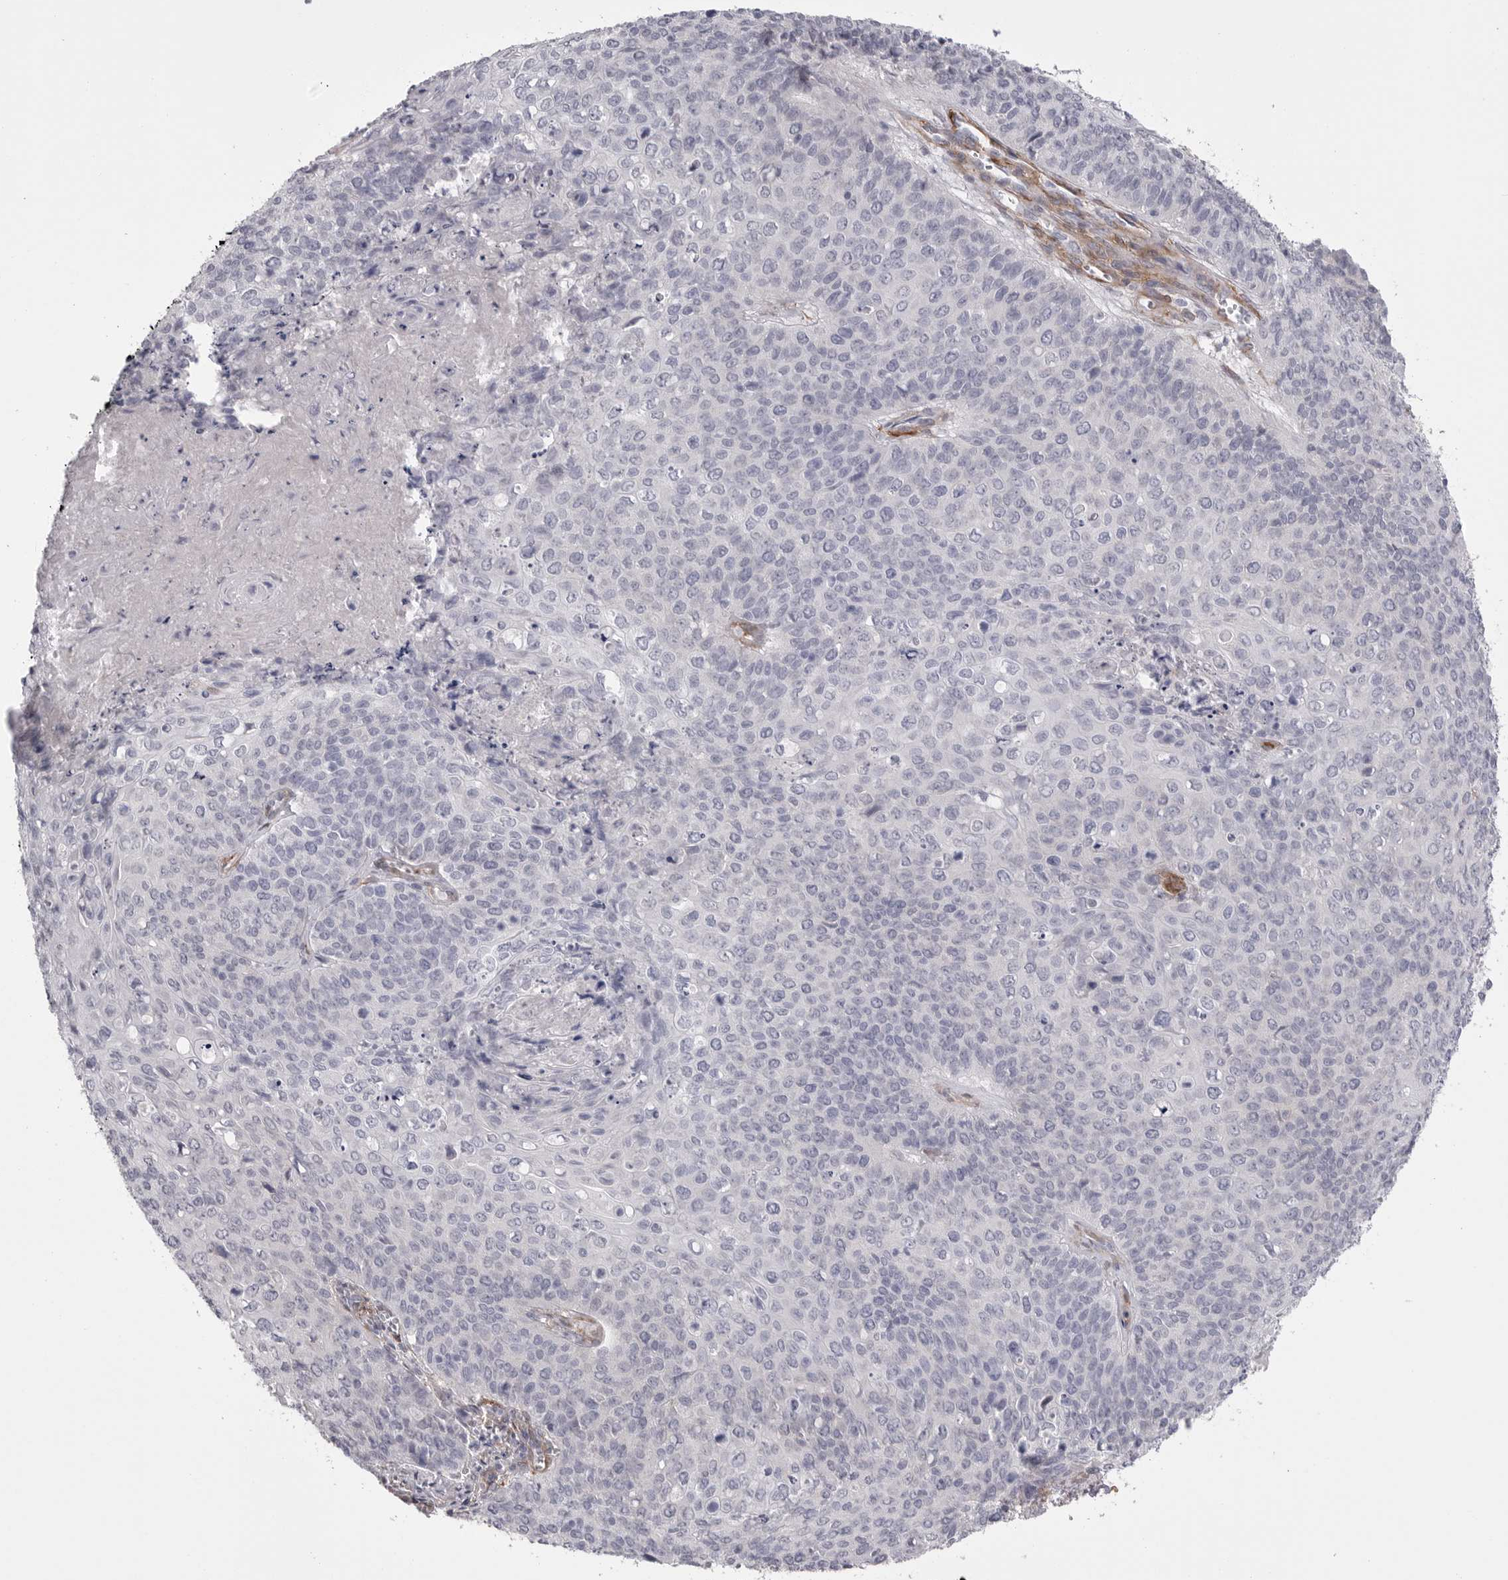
{"staining": {"intensity": "negative", "quantity": "none", "location": "none"}, "tissue": "cervical cancer", "cell_type": "Tumor cells", "image_type": "cancer", "snomed": [{"axis": "morphology", "description": "Squamous cell carcinoma, NOS"}, {"axis": "topography", "description": "Cervix"}], "caption": "Immunohistochemistry of human cervical cancer exhibits no positivity in tumor cells.", "gene": "AKAP12", "patient": {"sex": "female", "age": 39}}